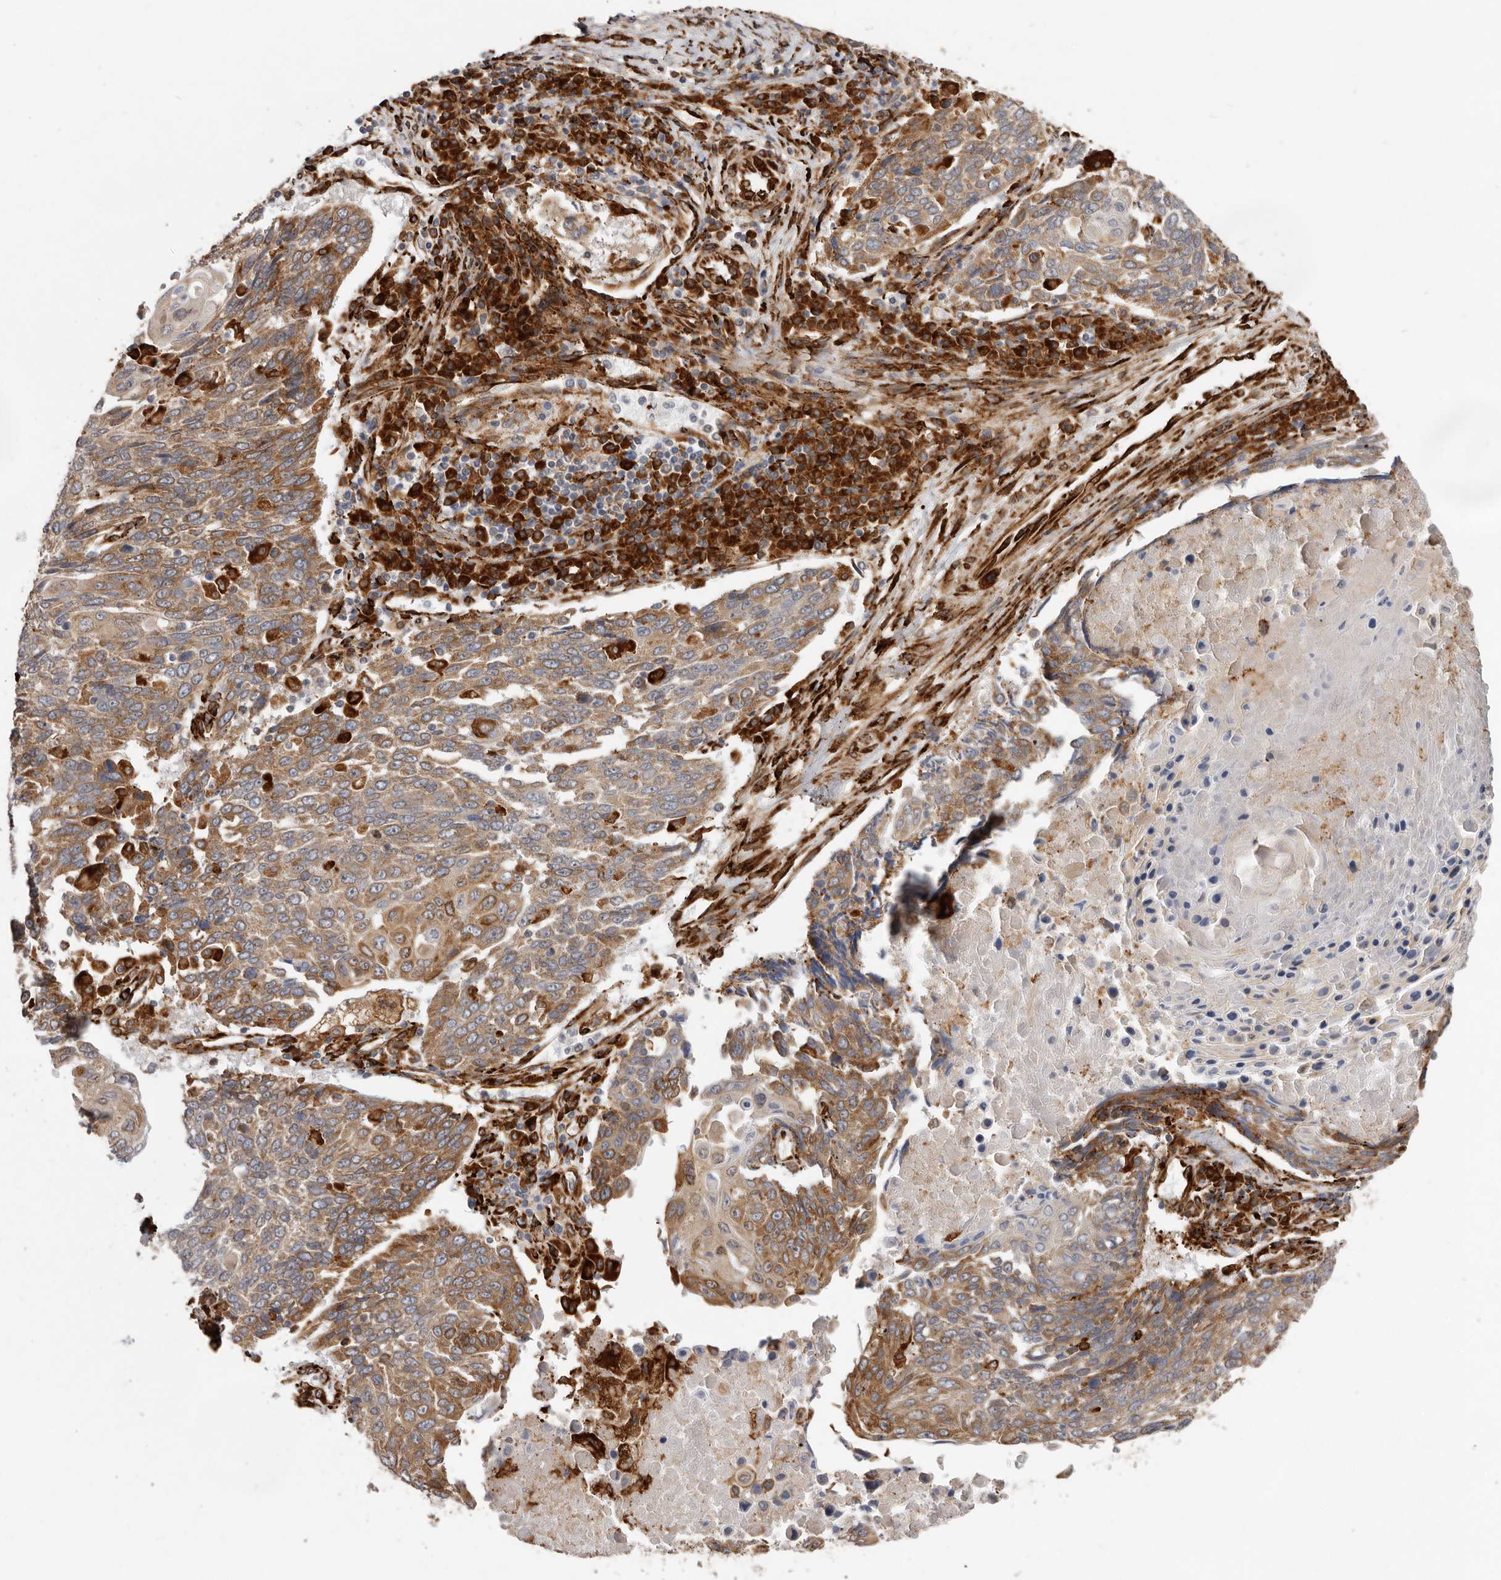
{"staining": {"intensity": "moderate", "quantity": ">75%", "location": "cytoplasmic/membranous"}, "tissue": "lung cancer", "cell_type": "Tumor cells", "image_type": "cancer", "snomed": [{"axis": "morphology", "description": "Squamous cell carcinoma, NOS"}, {"axis": "topography", "description": "Lung"}], "caption": "Immunohistochemical staining of human lung cancer (squamous cell carcinoma) demonstrates medium levels of moderate cytoplasmic/membranous expression in about >75% of tumor cells.", "gene": "WDTC1", "patient": {"sex": "male", "age": 66}}